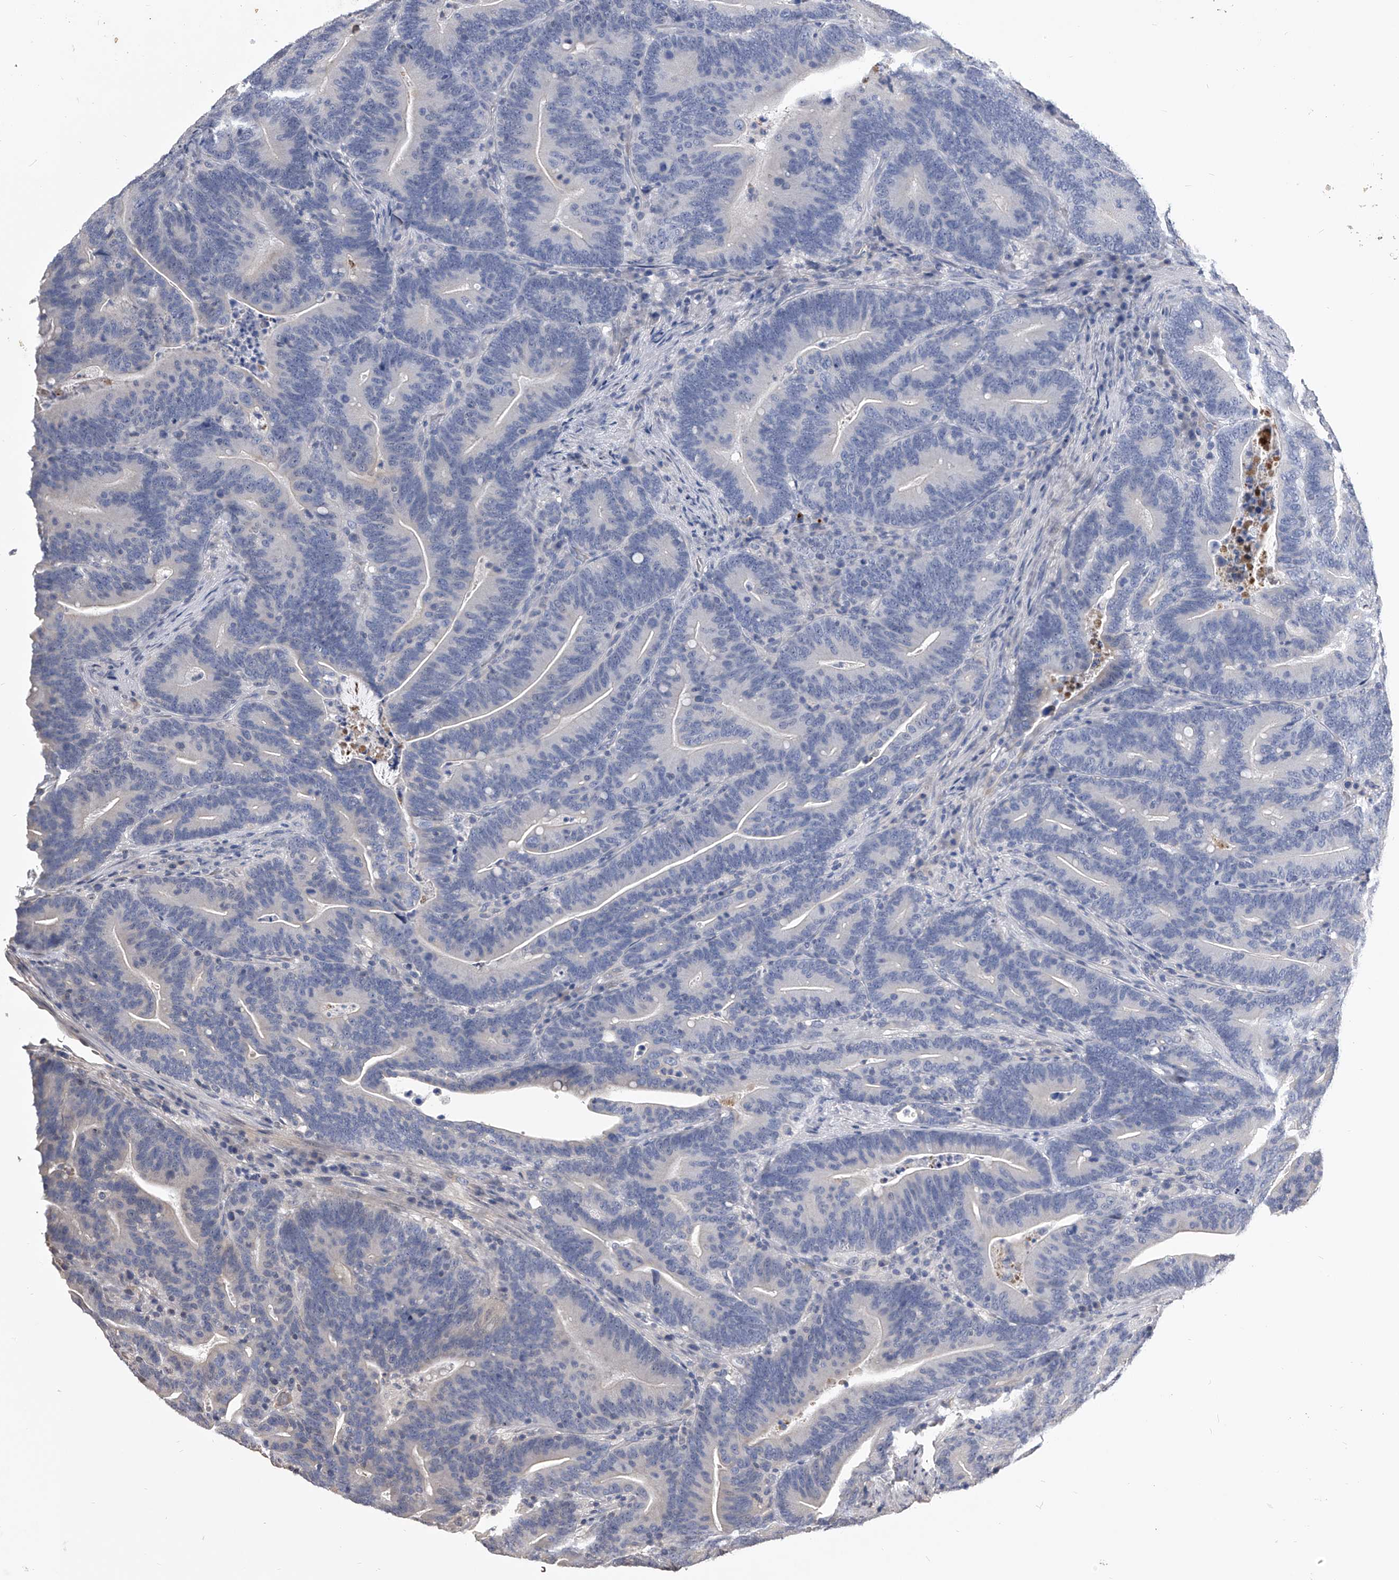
{"staining": {"intensity": "negative", "quantity": "none", "location": "none"}, "tissue": "colorectal cancer", "cell_type": "Tumor cells", "image_type": "cancer", "snomed": [{"axis": "morphology", "description": "Adenocarcinoma, NOS"}, {"axis": "topography", "description": "Colon"}], "caption": "IHC of colorectal cancer displays no staining in tumor cells.", "gene": "MDN1", "patient": {"sex": "female", "age": 66}}